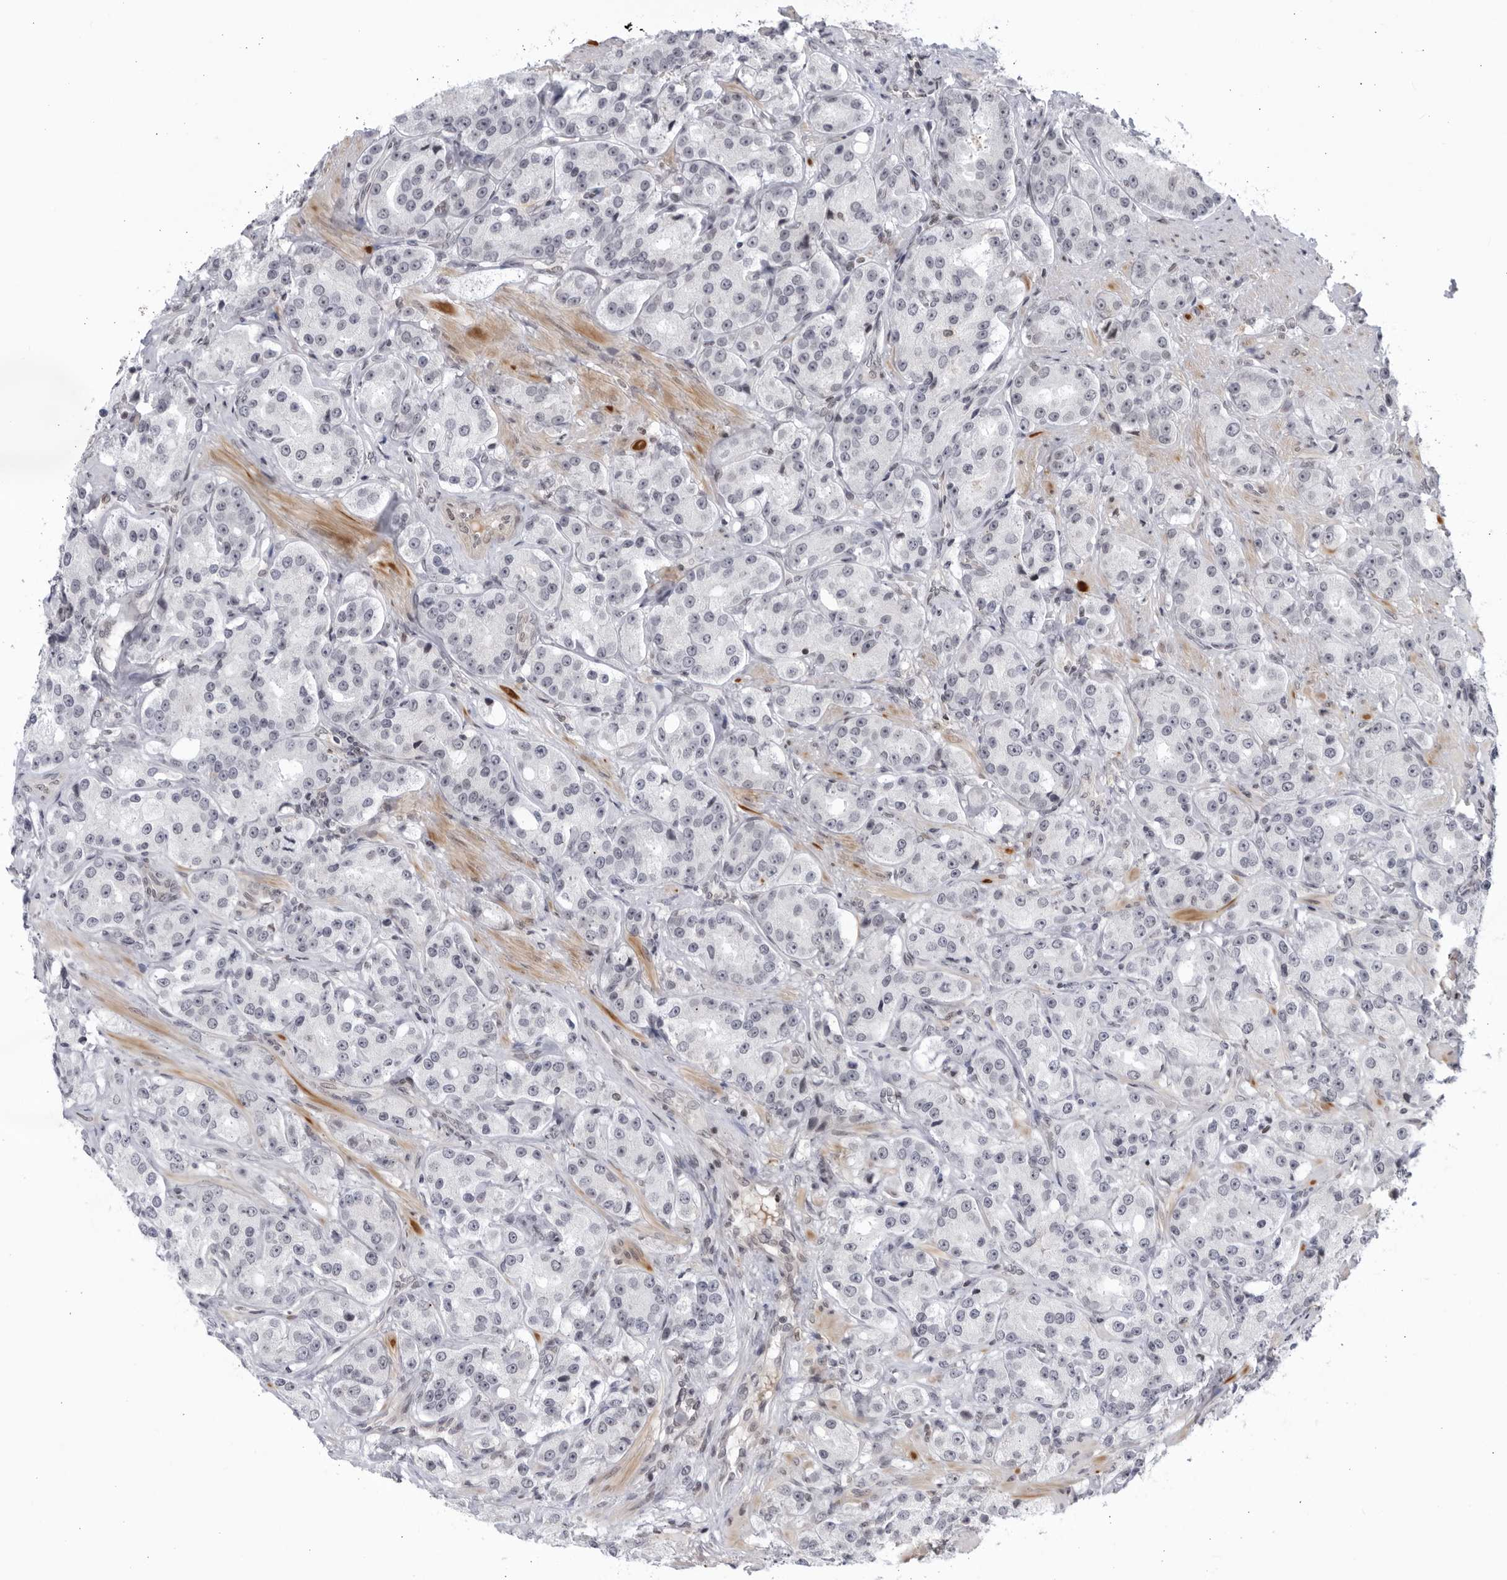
{"staining": {"intensity": "negative", "quantity": "none", "location": "none"}, "tissue": "prostate cancer", "cell_type": "Tumor cells", "image_type": "cancer", "snomed": [{"axis": "morphology", "description": "Adenocarcinoma, High grade"}, {"axis": "topography", "description": "Prostate"}], "caption": "Protein analysis of prostate high-grade adenocarcinoma demonstrates no significant staining in tumor cells.", "gene": "DTL", "patient": {"sex": "male", "age": 60}}